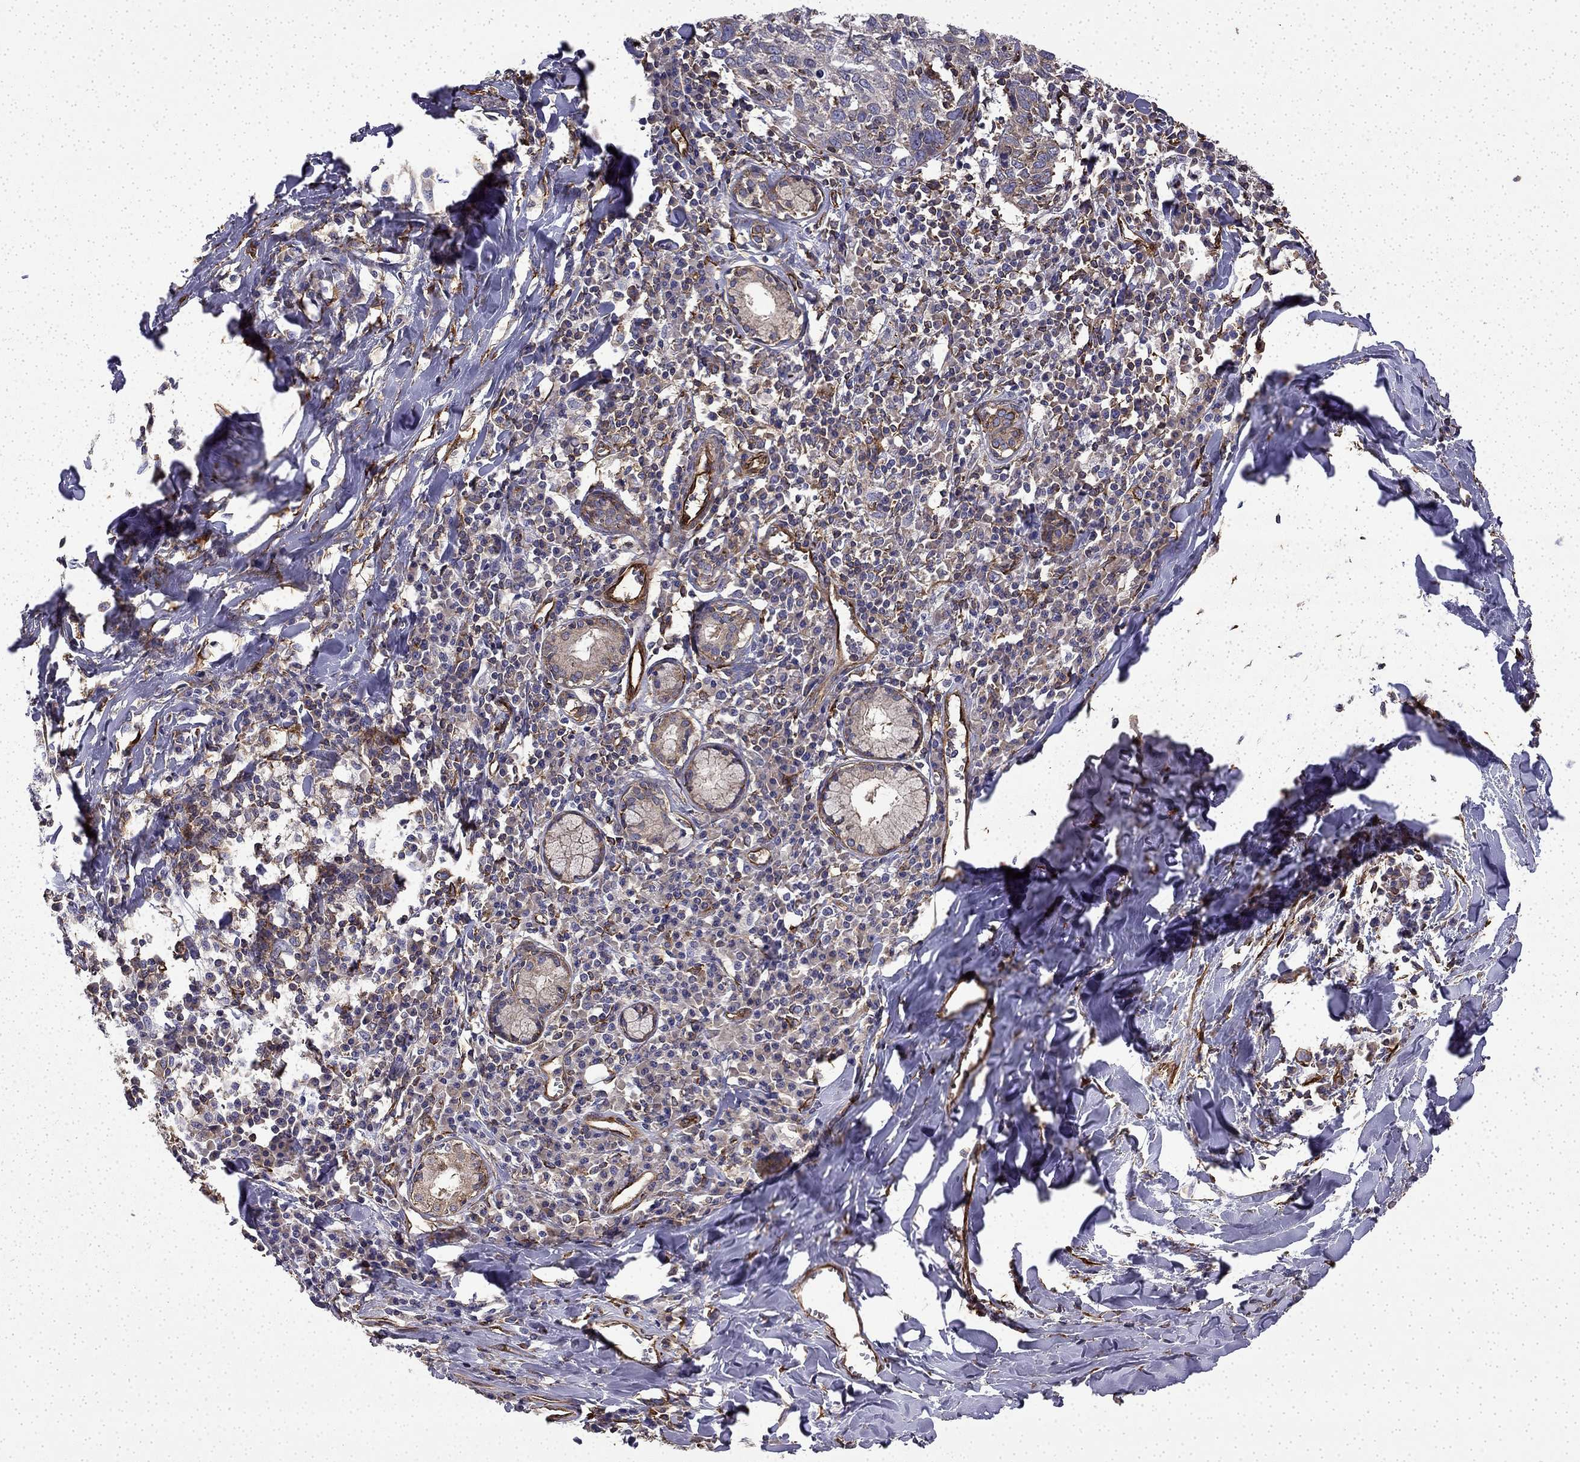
{"staining": {"intensity": "moderate", "quantity": ">75%", "location": "cytoplasmic/membranous"}, "tissue": "lung cancer", "cell_type": "Tumor cells", "image_type": "cancer", "snomed": [{"axis": "morphology", "description": "Squamous cell carcinoma, NOS"}, {"axis": "topography", "description": "Lung"}], "caption": "The image reveals staining of lung cancer, revealing moderate cytoplasmic/membranous protein positivity (brown color) within tumor cells.", "gene": "MAP4", "patient": {"sex": "male", "age": 57}}